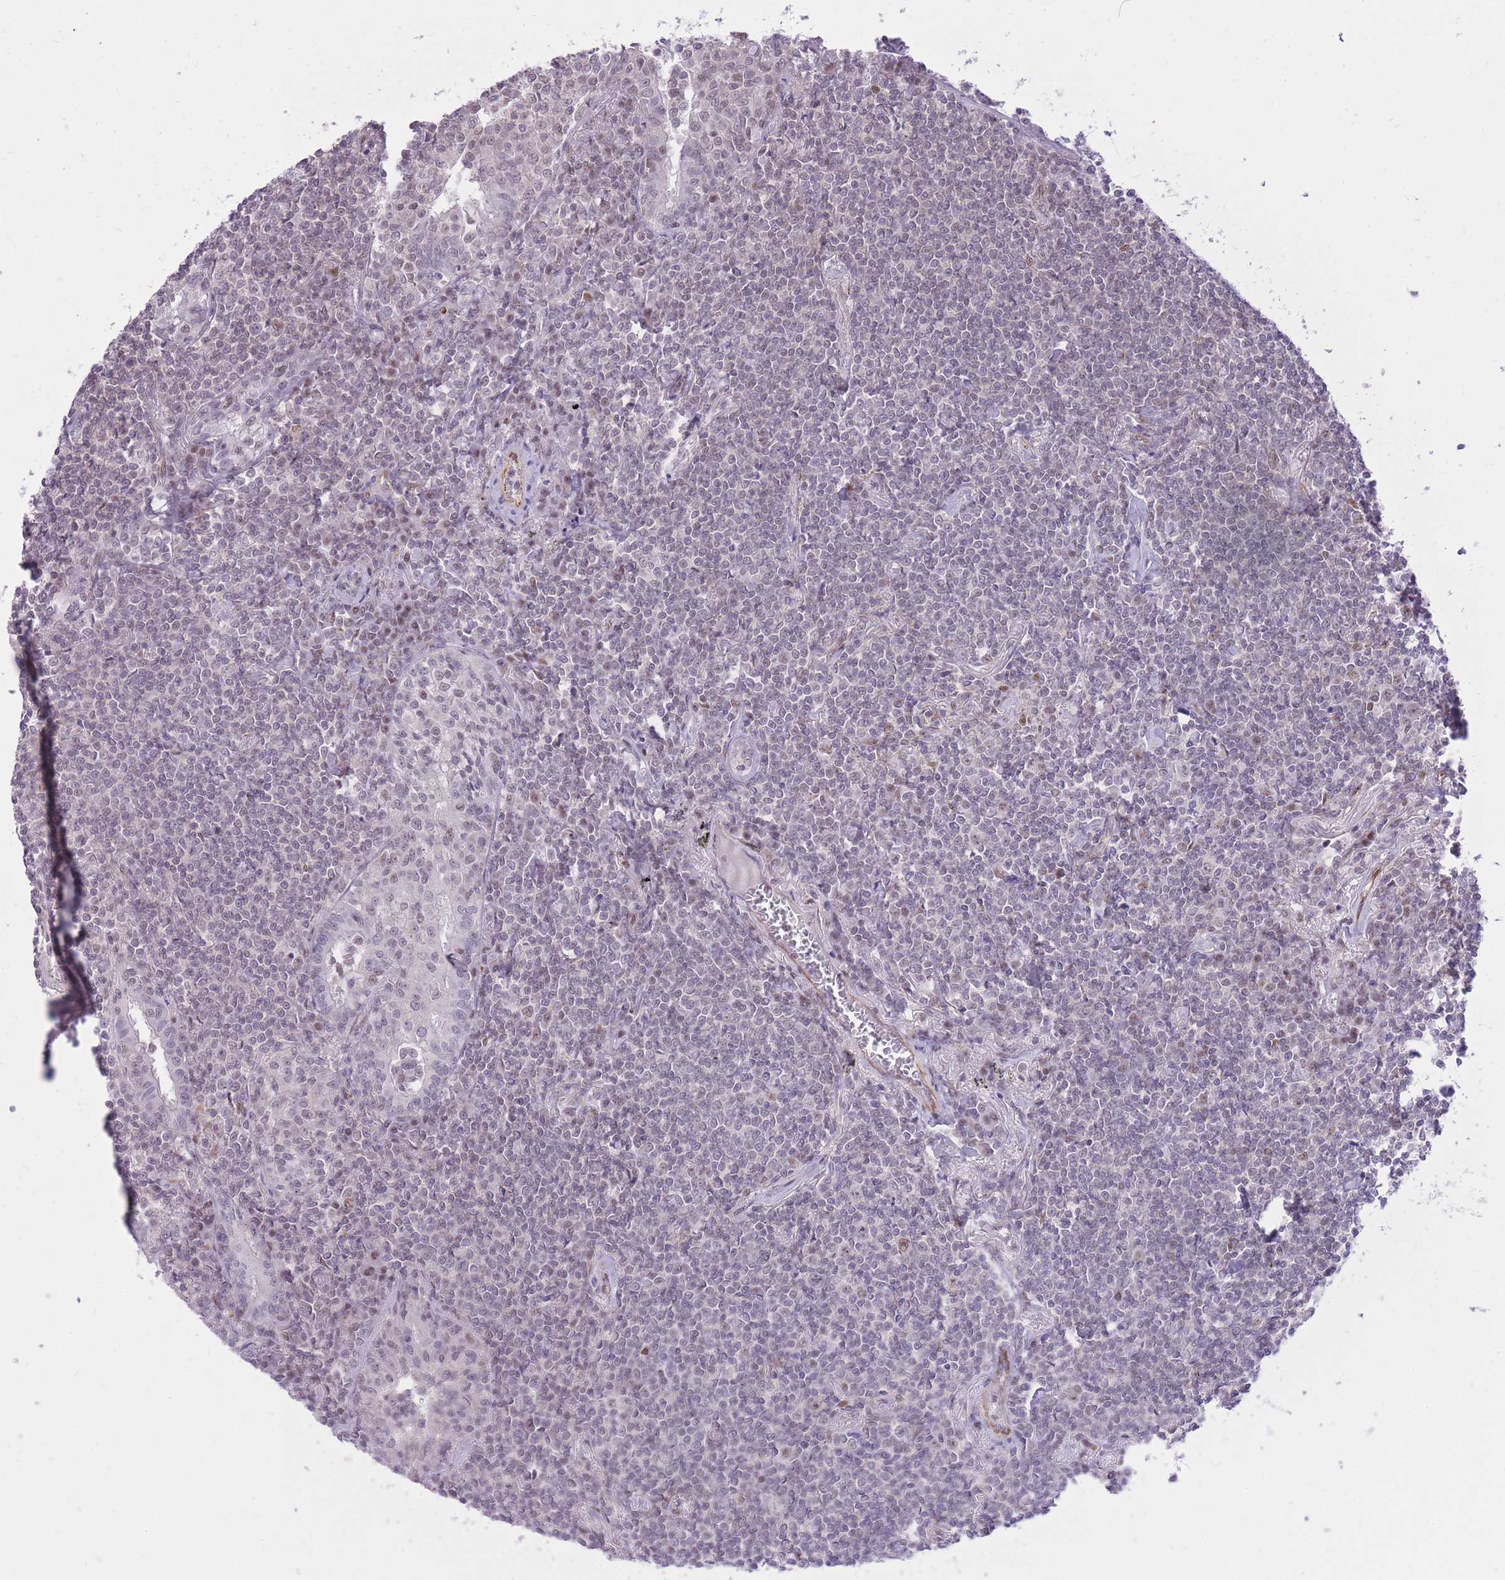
{"staining": {"intensity": "negative", "quantity": "none", "location": "none"}, "tissue": "lymphoma", "cell_type": "Tumor cells", "image_type": "cancer", "snomed": [{"axis": "morphology", "description": "Malignant lymphoma, non-Hodgkin's type, Low grade"}, {"axis": "topography", "description": "Lung"}], "caption": "Tumor cells are negative for brown protein staining in malignant lymphoma, non-Hodgkin's type (low-grade). The staining was performed using DAB to visualize the protein expression in brown, while the nuclei were stained in blue with hematoxylin (Magnification: 20x).", "gene": "ELL", "patient": {"sex": "female", "age": 71}}